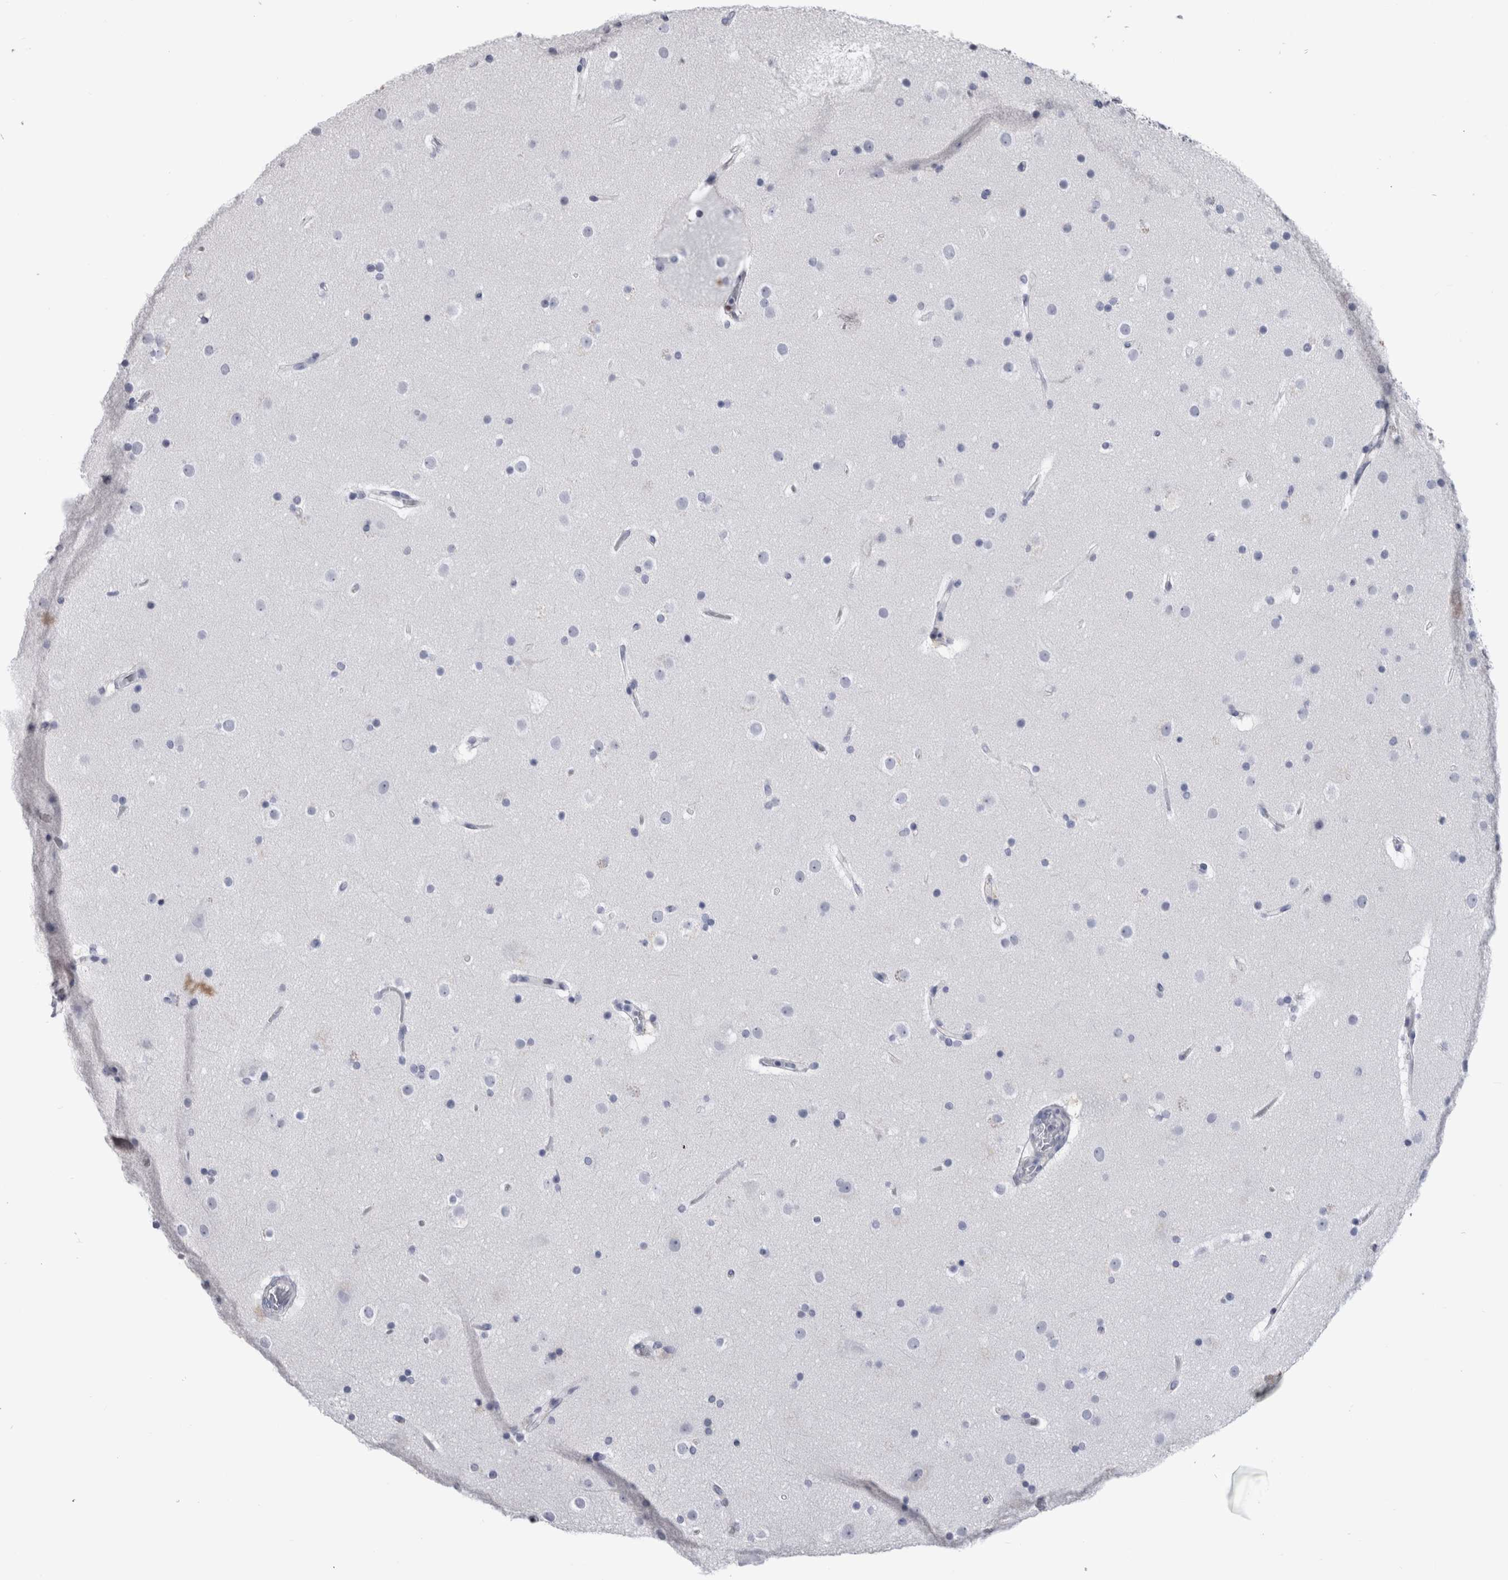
{"staining": {"intensity": "negative", "quantity": "none", "location": "none"}, "tissue": "cerebral cortex", "cell_type": "Endothelial cells", "image_type": "normal", "snomed": [{"axis": "morphology", "description": "Normal tissue, NOS"}, {"axis": "topography", "description": "Cerebral cortex"}], "caption": "High magnification brightfield microscopy of unremarkable cerebral cortex stained with DAB (brown) and counterstained with hematoxylin (blue): endothelial cells show no significant expression. (Immunohistochemistry, brightfield microscopy, high magnification).", "gene": "PAX5", "patient": {"sex": "male", "age": 57}}